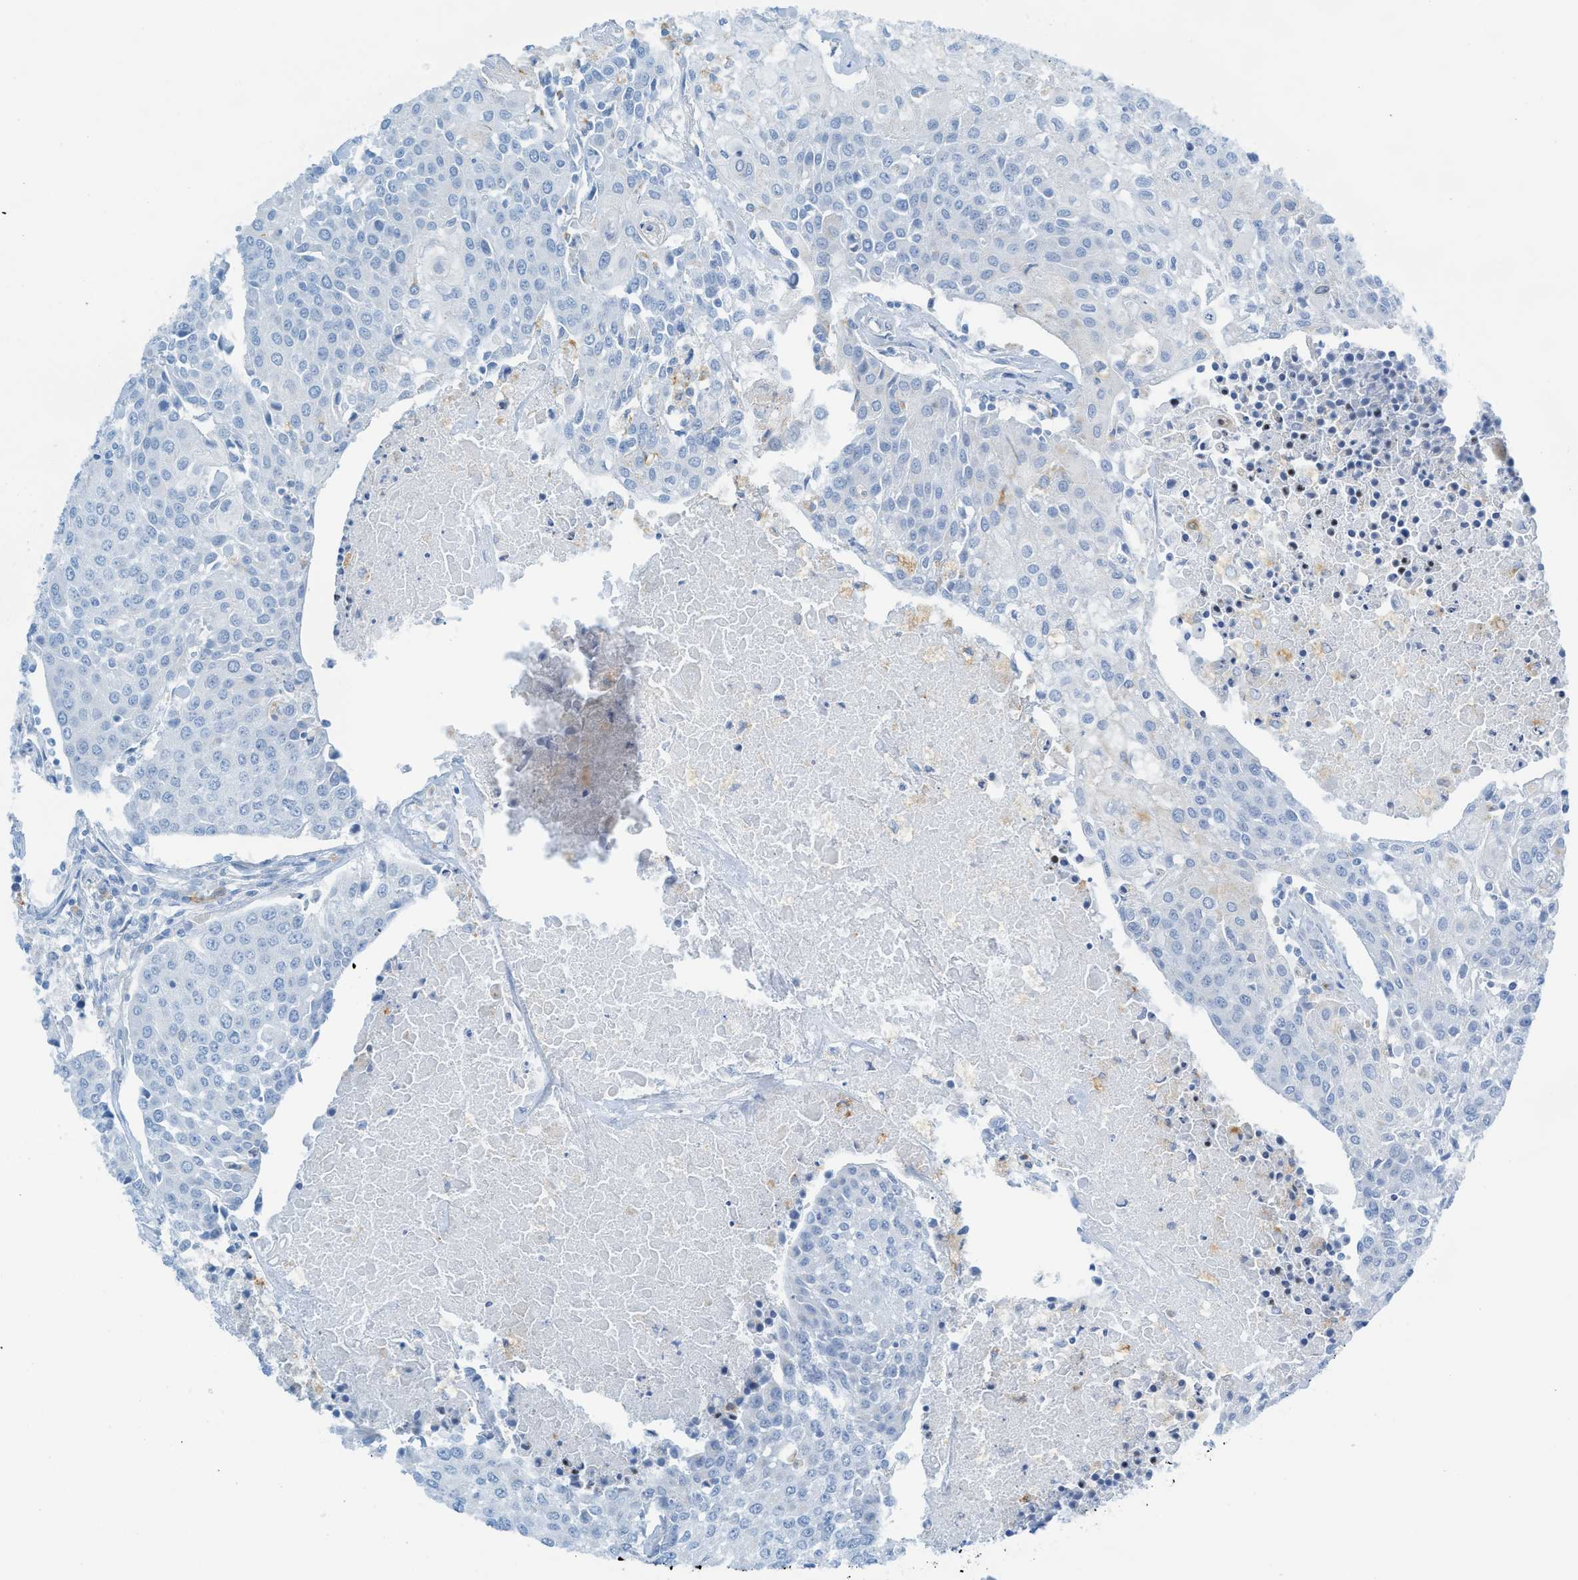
{"staining": {"intensity": "negative", "quantity": "none", "location": "none"}, "tissue": "urothelial cancer", "cell_type": "Tumor cells", "image_type": "cancer", "snomed": [{"axis": "morphology", "description": "Urothelial carcinoma, High grade"}, {"axis": "topography", "description": "Urinary bladder"}], "caption": "Tumor cells show no significant protein expression in urothelial carcinoma (high-grade).", "gene": "C21orf62", "patient": {"sex": "female", "age": 85}}